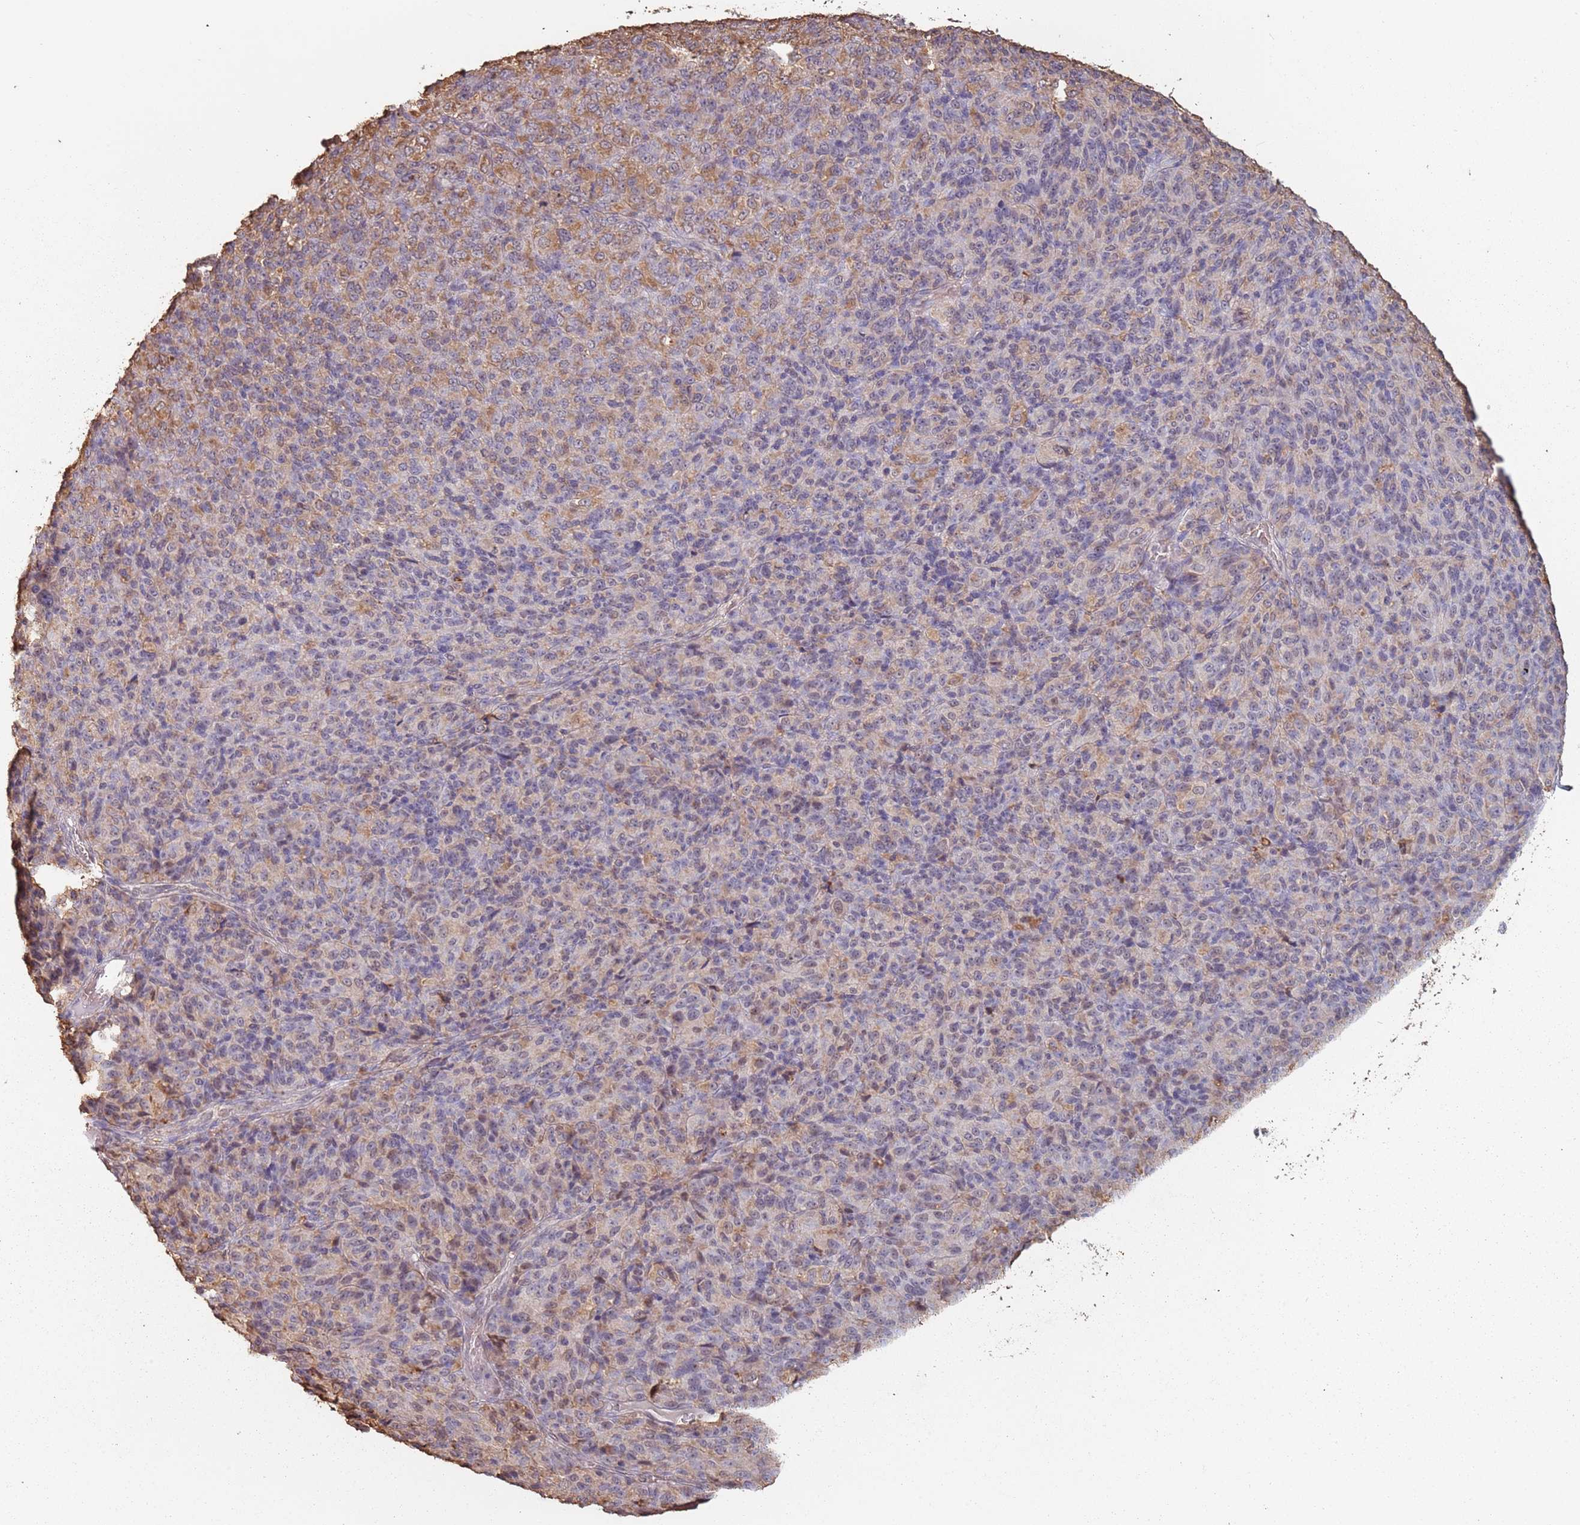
{"staining": {"intensity": "moderate", "quantity": "<25%", "location": "cytoplasmic/membranous"}, "tissue": "melanoma", "cell_type": "Tumor cells", "image_type": "cancer", "snomed": [{"axis": "morphology", "description": "Malignant melanoma, Metastatic site"}, {"axis": "topography", "description": "Brain"}], "caption": "Human melanoma stained for a protein (brown) demonstrates moderate cytoplasmic/membranous positive expression in approximately <25% of tumor cells.", "gene": "ATOSB", "patient": {"sex": "female", "age": 56}}